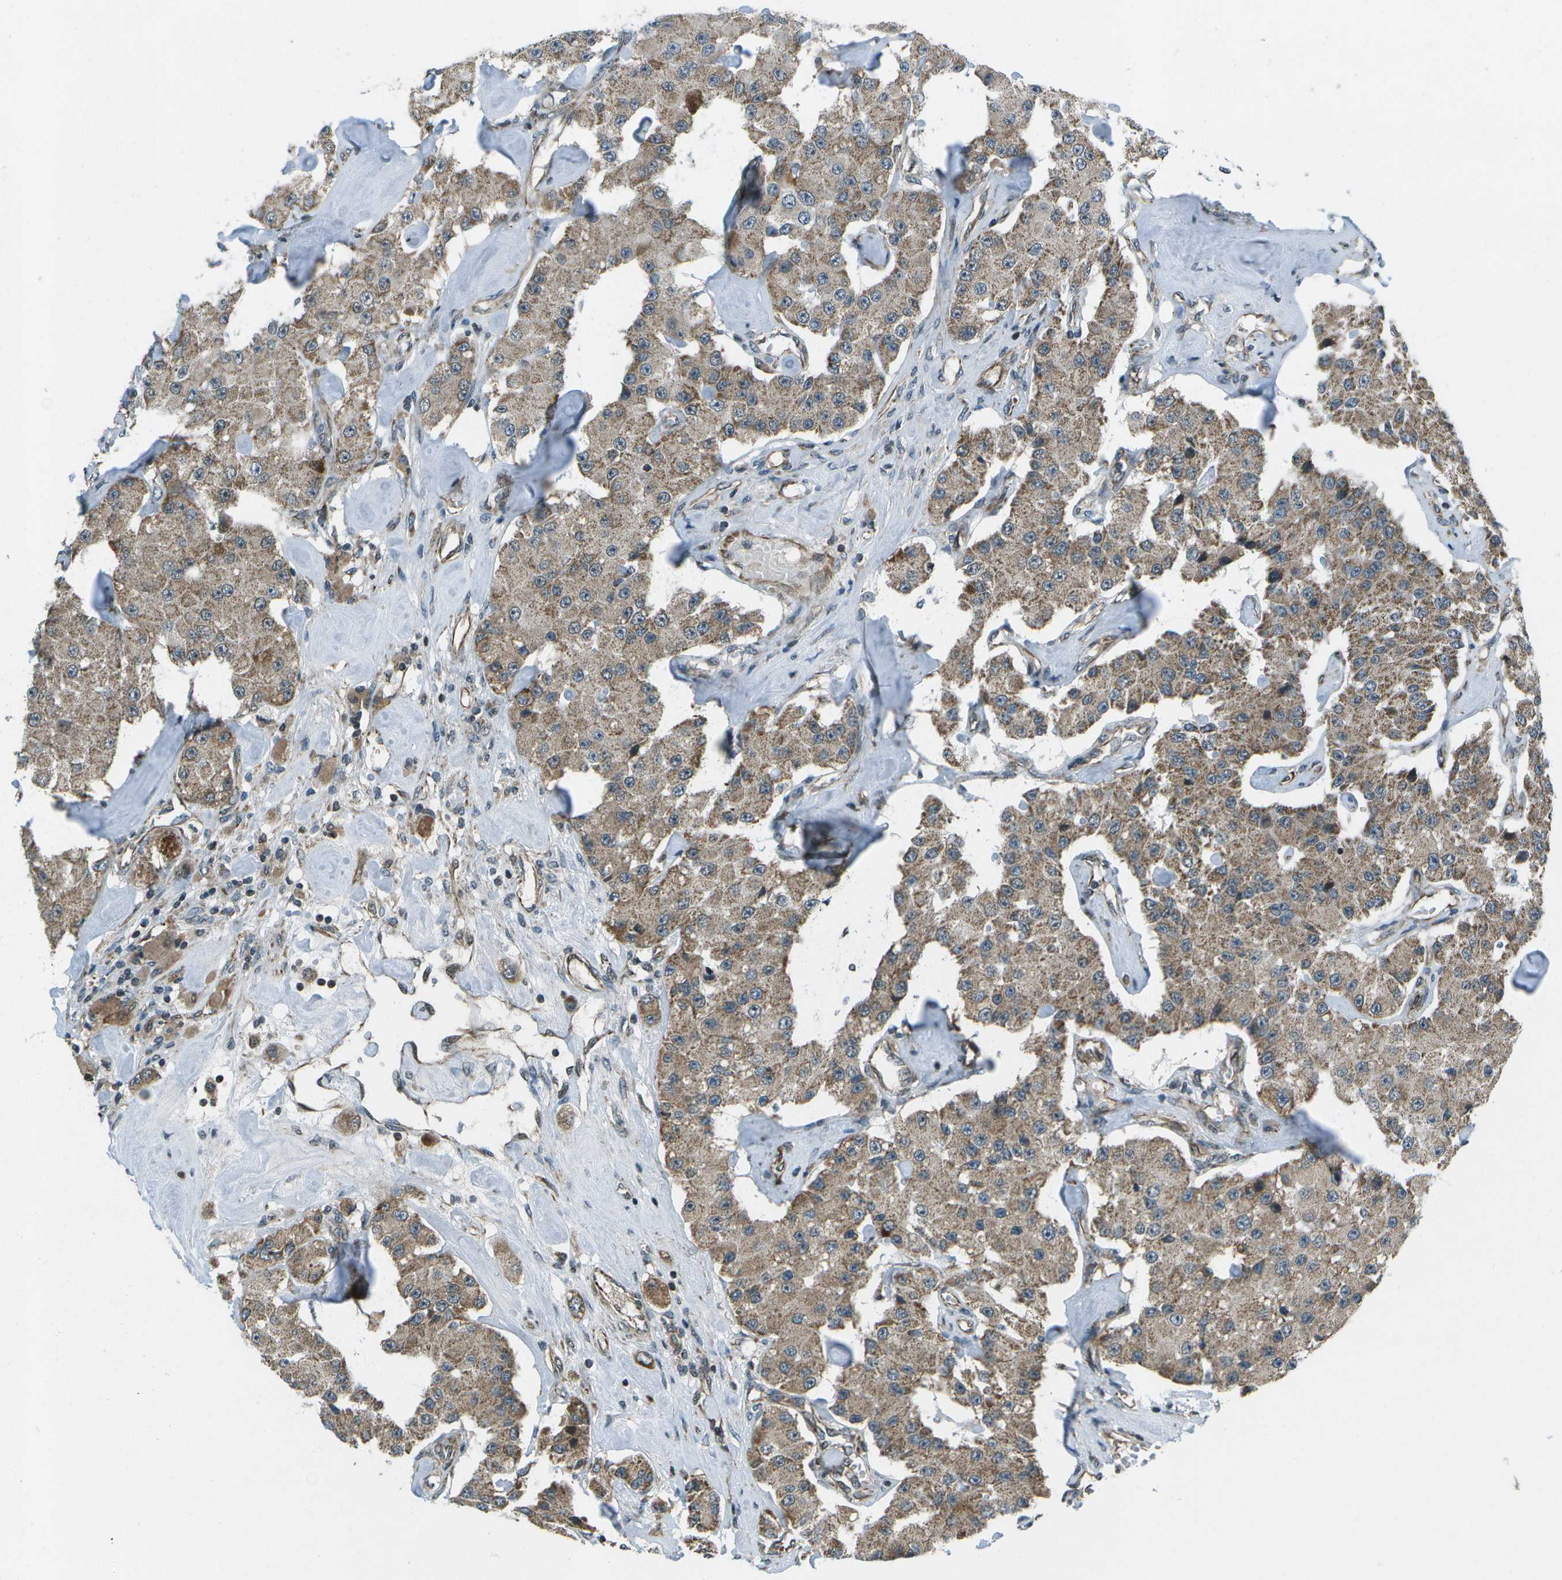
{"staining": {"intensity": "moderate", "quantity": ">75%", "location": "cytoplasmic/membranous"}, "tissue": "carcinoid", "cell_type": "Tumor cells", "image_type": "cancer", "snomed": [{"axis": "morphology", "description": "Carcinoid, malignant, NOS"}, {"axis": "topography", "description": "Pancreas"}], "caption": "A histopathology image showing moderate cytoplasmic/membranous staining in approximately >75% of tumor cells in carcinoid, as visualized by brown immunohistochemical staining.", "gene": "EIF2AK1", "patient": {"sex": "male", "age": 41}}